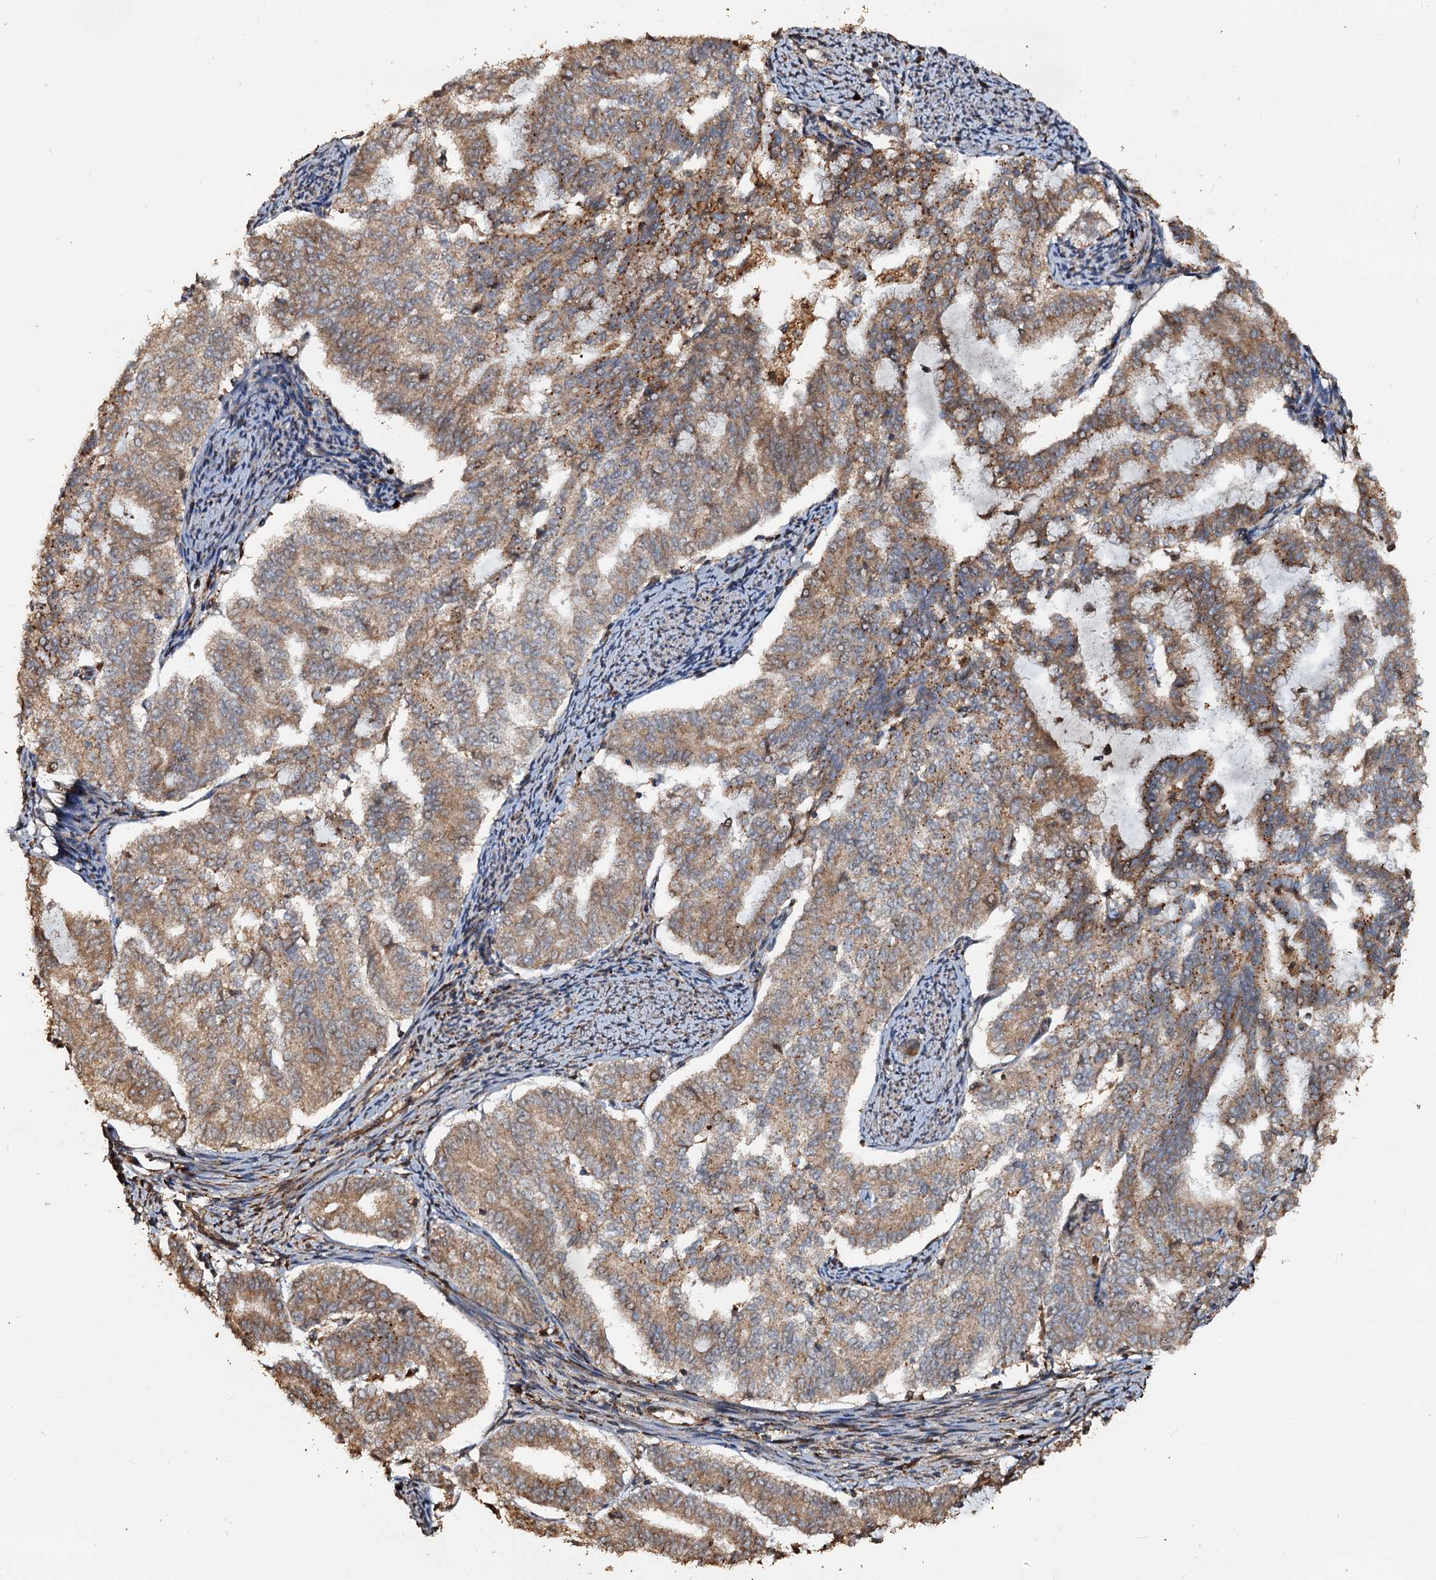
{"staining": {"intensity": "moderate", "quantity": ">75%", "location": "cytoplasmic/membranous"}, "tissue": "endometrial cancer", "cell_type": "Tumor cells", "image_type": "cancer", "snomed": [{"axis": "morphology", "description": "Adenocarcinoma, NOS"}, {"axis": "topography", "description": "Endometrium"}], "caption": "Endometrial adenocarcinoma stained with a brown dye demonstrates moderate cytoplasmic/membranous positive positivity in about >75% of tumor cells.", "gene": "NOTCH2NLA", "patient": {"sex": "female", "age": 79}}